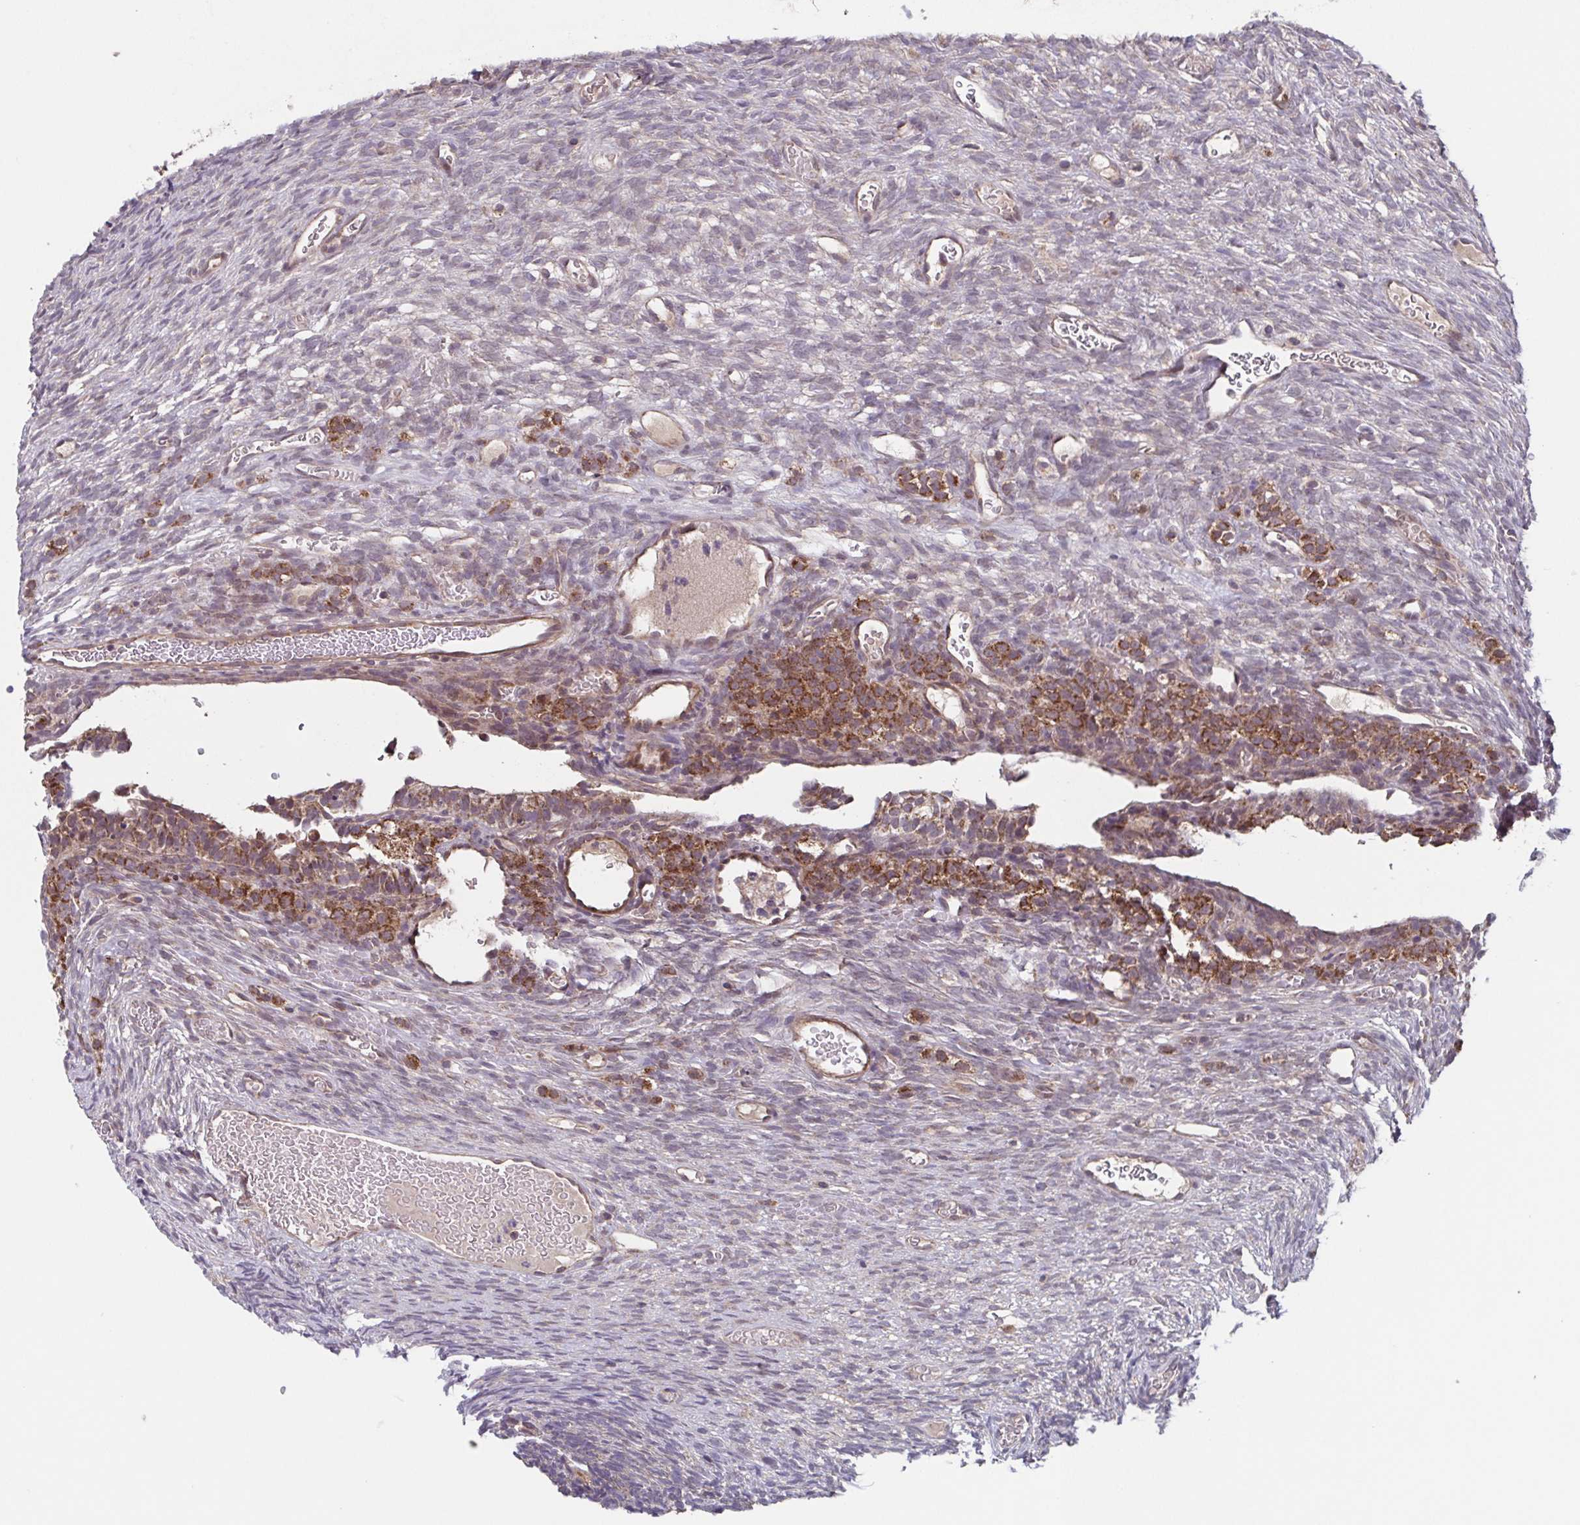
{"staining": {"intensity": "strong", "quantity": ">75%", "location": "cytoplasmic/membranous,nuclear"}, "tissue": "ovary", "cell_type": "Follicle cells", "image_type": "normal", "snomed": [{"axis": "morphology", "description": "Normal tissue, NOS"}, {"axis": "topography", "description": "Ovary"}], "caption": "DAB immunohistochemical staining of normal ovary reveals strong cytoplasmic/membranous,nuclear protein positivity in about >75% of follicle cells.", "gene": "TTC19", "patient": {"sex": "female", "age": 34}}